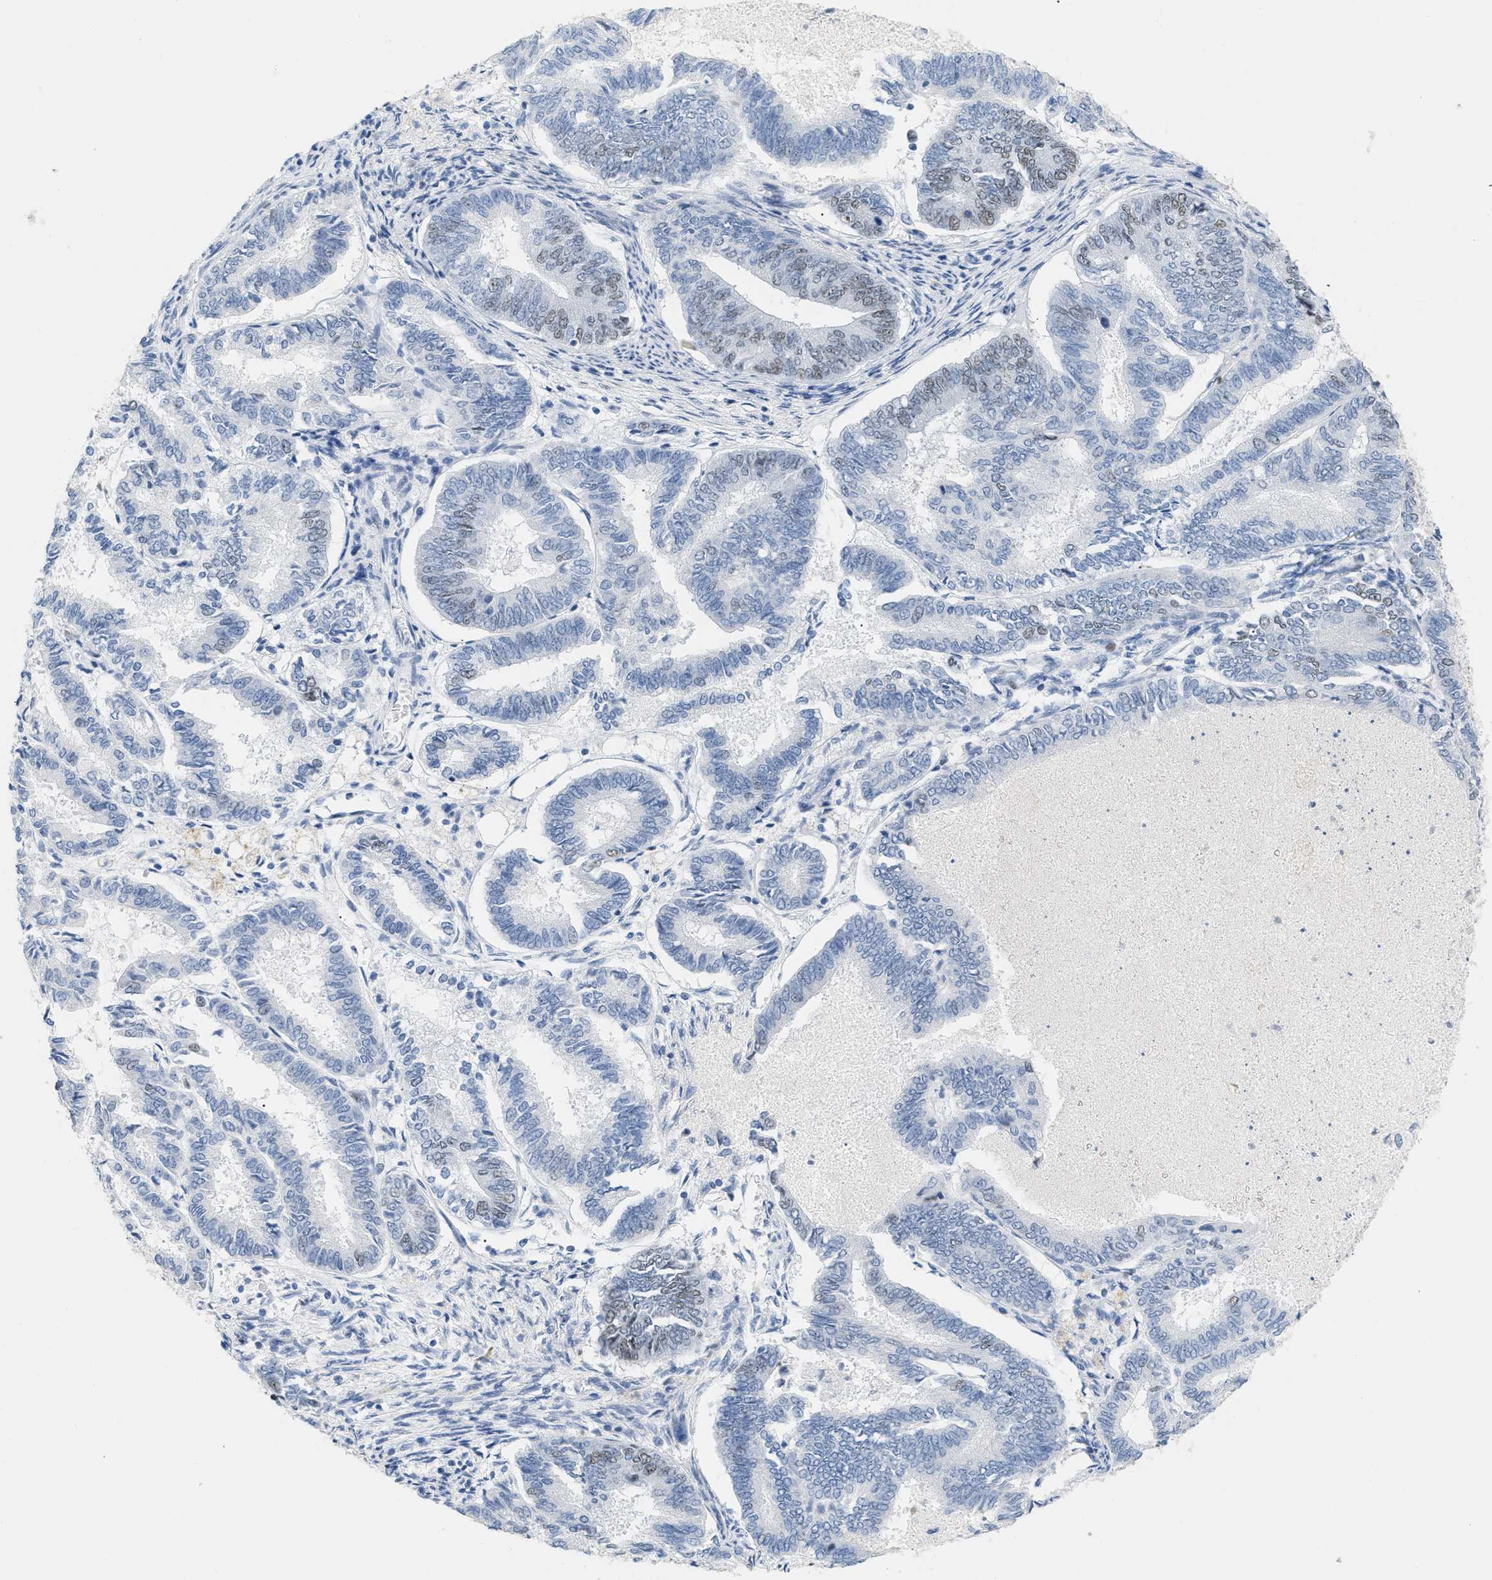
{"staining": {"intensity": "moderate", "quantity": "<25%", "location": "nuclear"}, "tissue": "endometrial cancer", "cell_type": "Tumor cells", "image_type": "cancer", "snomed": [{"axis": "morphology", "description": "Adenocarcinoma, NOS"}, {"axis": "topography", "description": "Endometrium"}], "caption": "Immunohistochemistry photomicrograph of endometrial adenocarcinoma stained for a protein (brown), which shows low levels of moderate nuclear expression in about <25% of tumor cells.", "gene": "MCM7", "patient": {"sex": "female", "age": 86}}